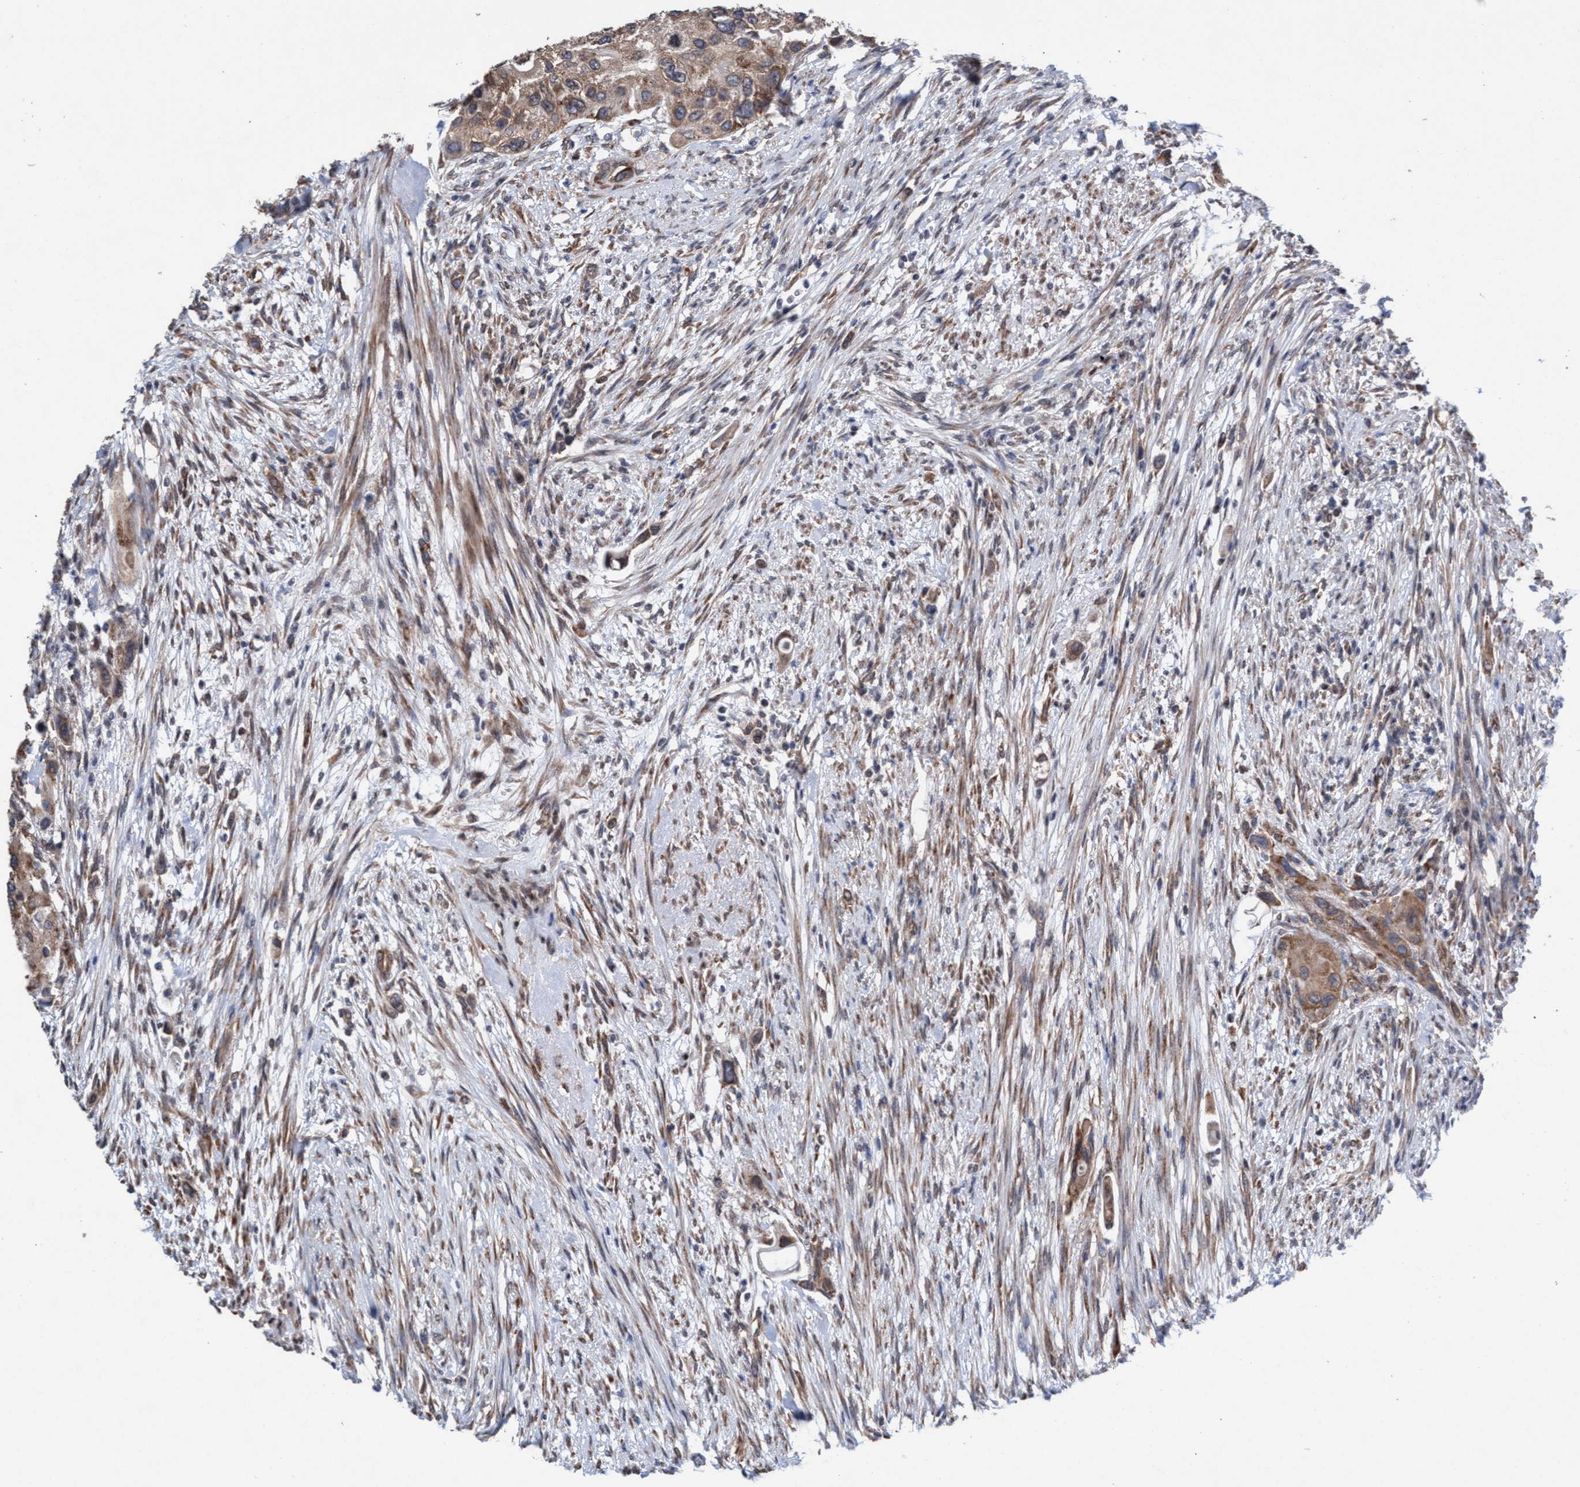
{"staining": {"intensity": "moderate", "quantity": ">75%", "location": "cytoplasmic/membranous"}, "tissue": "urothelial cancer", "cell_type": "Tumor cells", "image_type": "cancer", "snomed": [{"axis": "morphology", "description": "Urothelial carcinoma, High grade"}, {"axis": "topography", "description": "Urinary bladder"}], "caption": "Urothelial carcinoma (high-grade) tissue demonstrates moderate cytoplasmic/membranous staining in approximately >75% of tumor cells", "gene": "METAP2", "patient": {"sex": "female", "age": 56}}